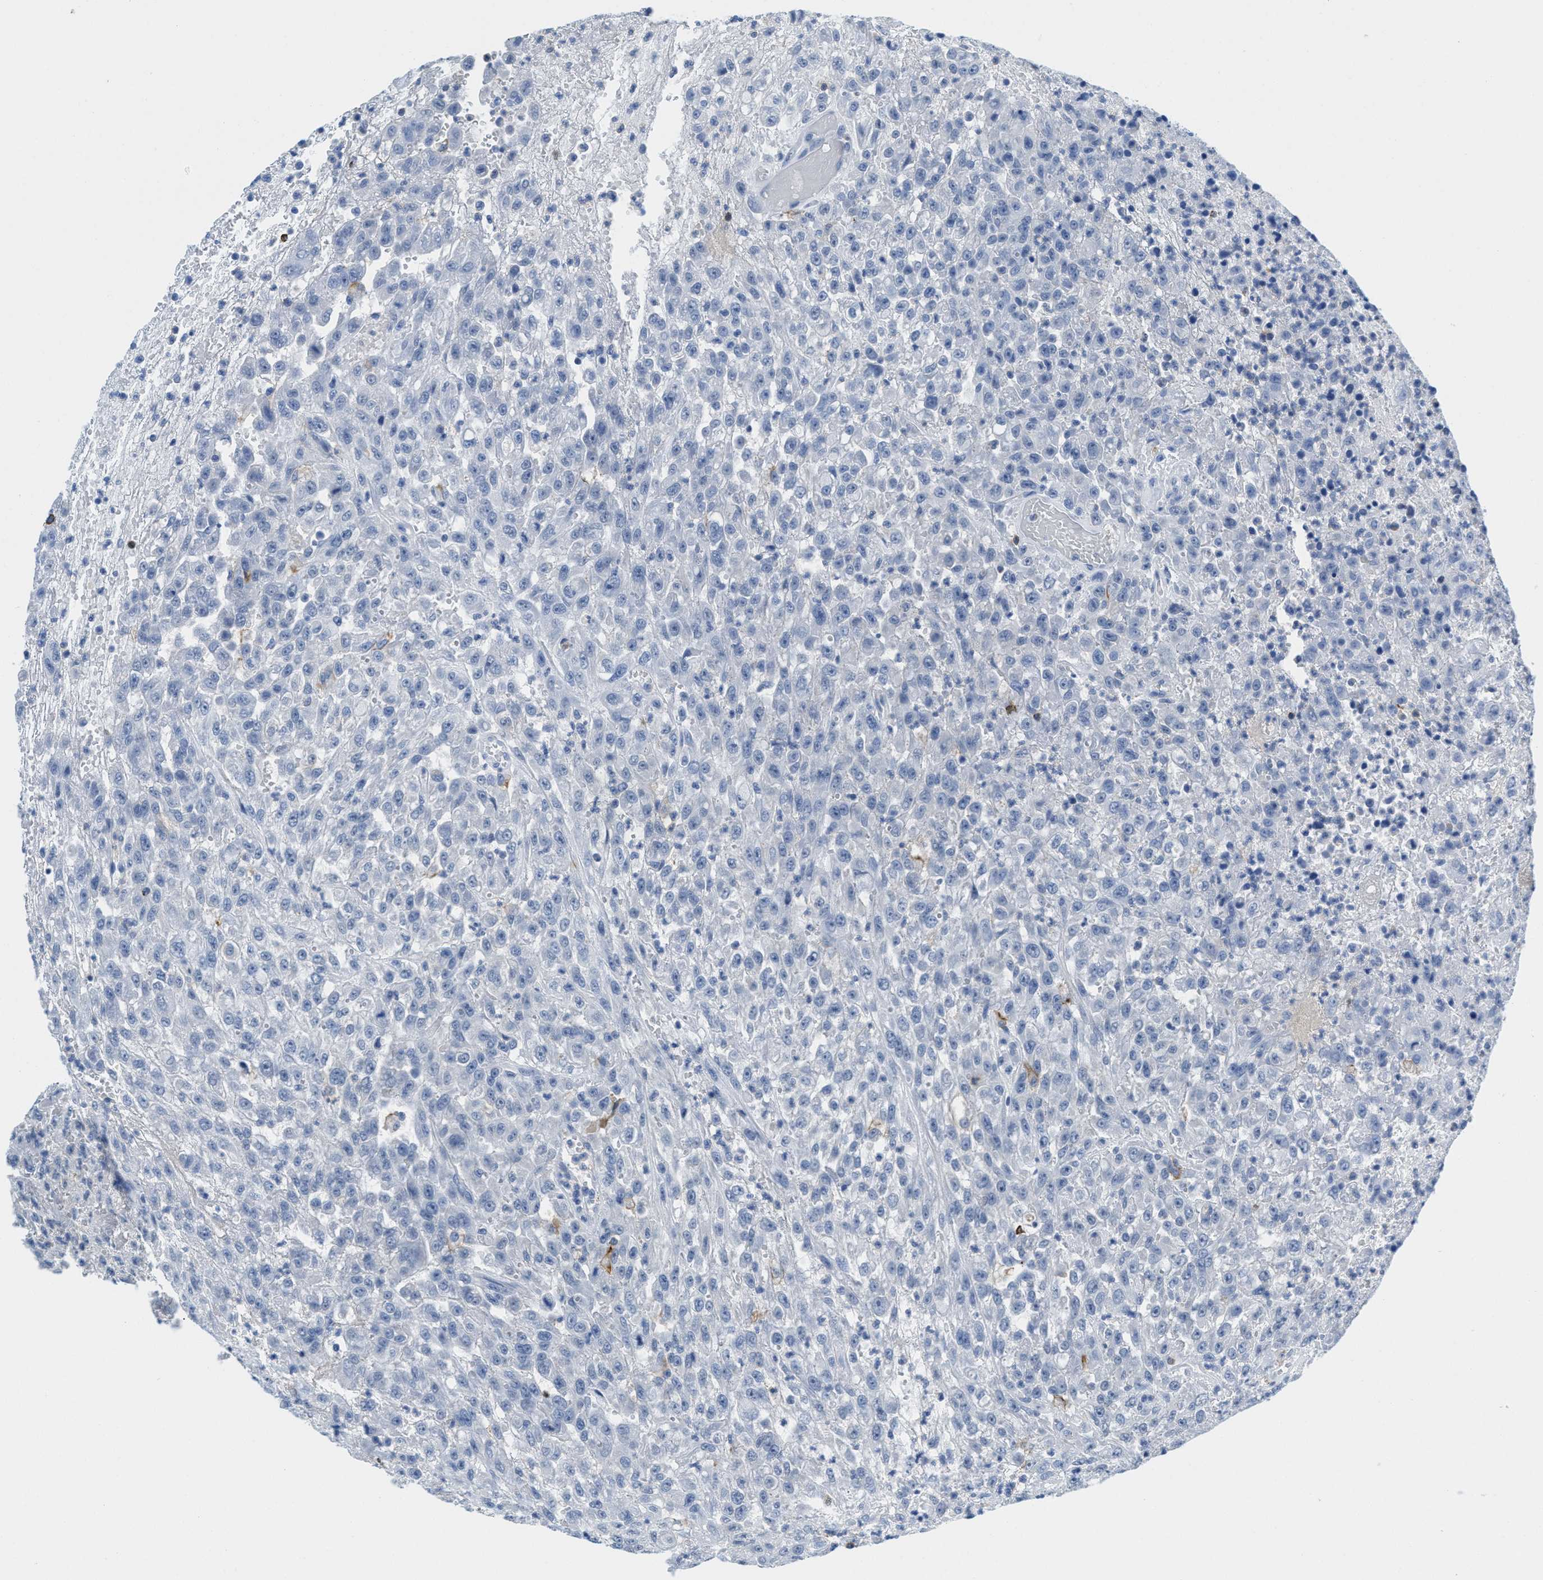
{"staining": {"intensity": "negative", "quantity": "none", "location": "none"}, "tissue": "urothelial cancer", "cell_type": "Tumor cells", "image_type": "cancer", "snomed": [{"axis": "morphology", "description": "Urothelial carcinoma, High grade"}, {"axis": "topography", "description": "Urinary bladder"}], "caption": "Urothelial cancer stained for a protein using IHC shows no expression tumor cells.", "gene": "CD226", "patient": {"sex": "male", "age": 46}}